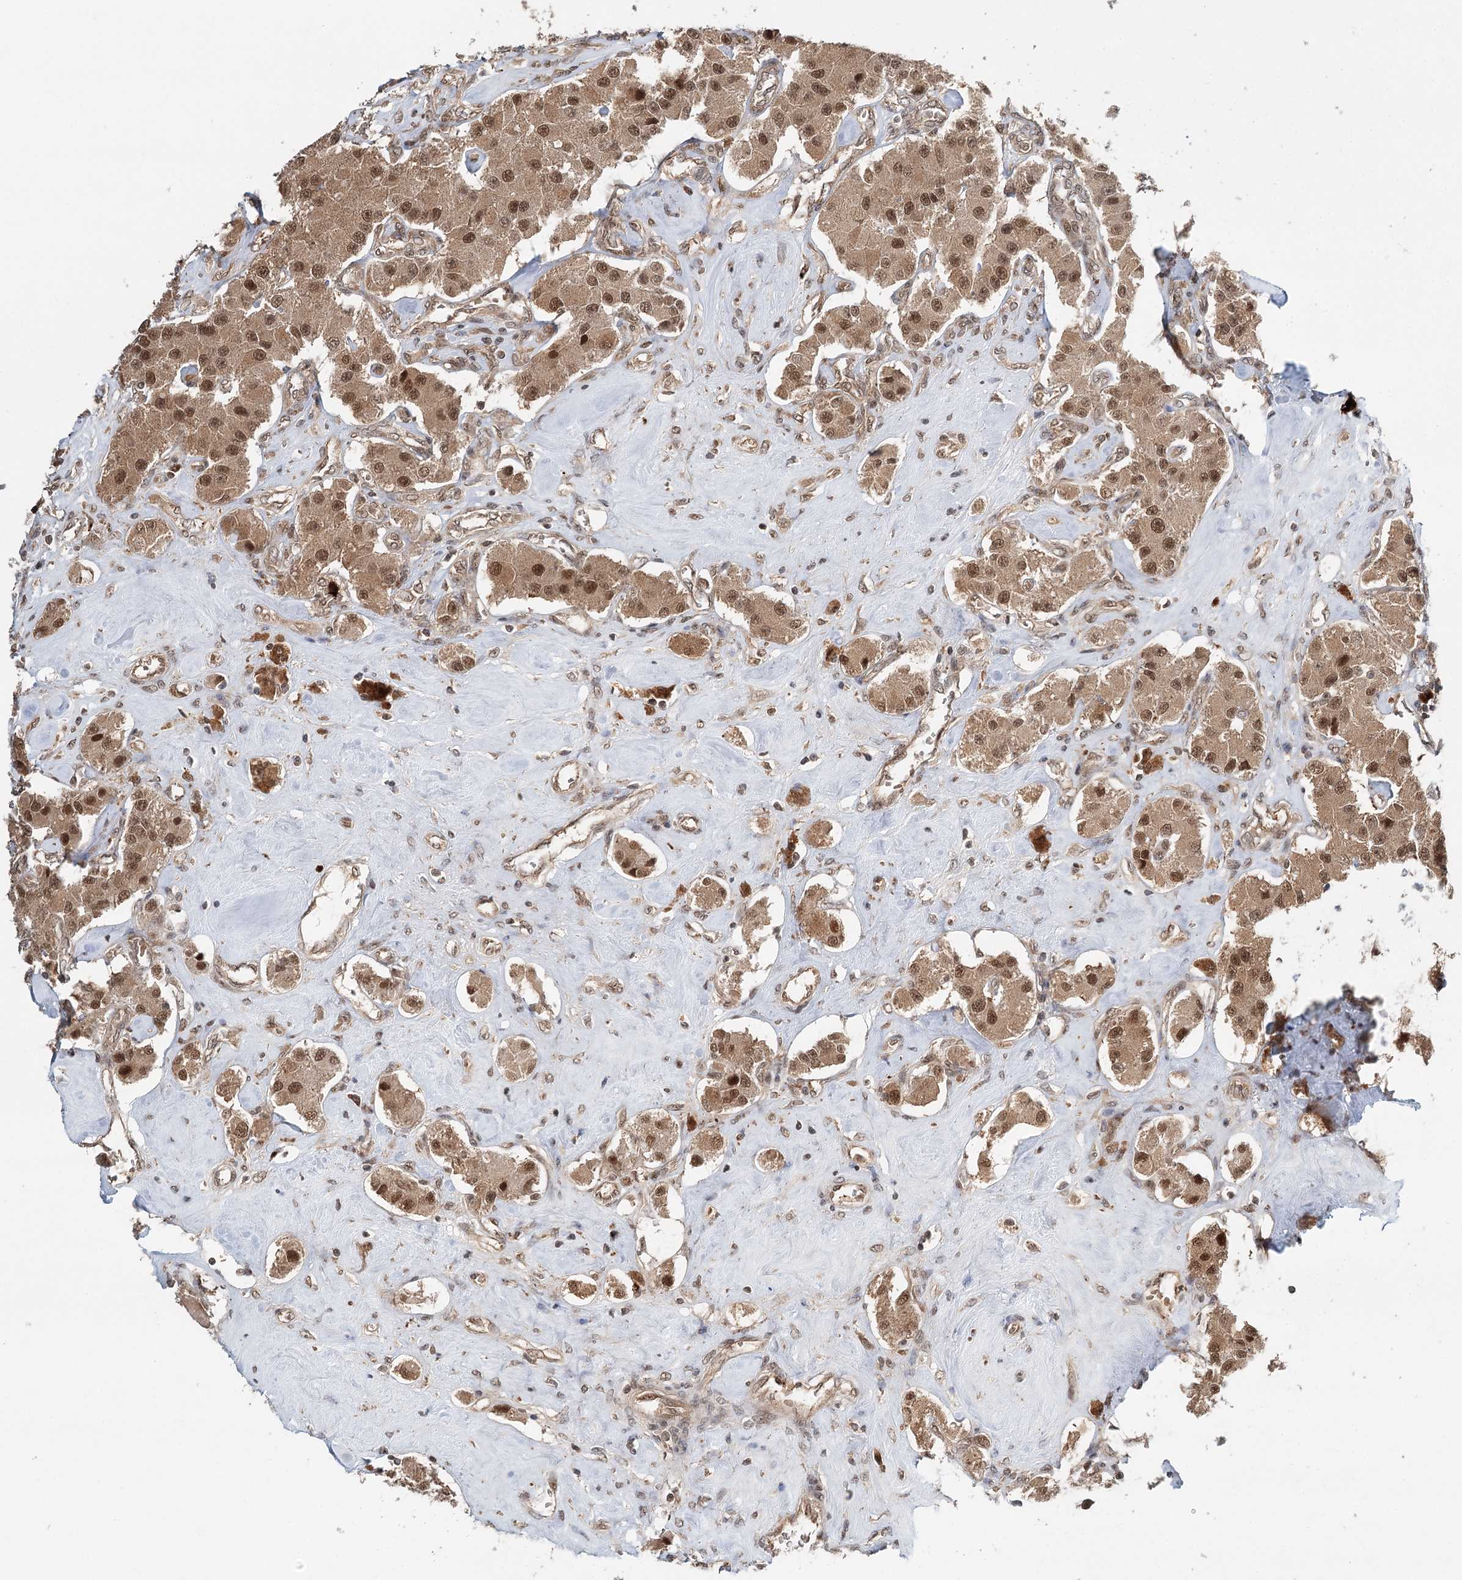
{"staining": {"intensity": "moderate", "quantity": ">75%", "location": "cytoplasmic/membranous,nuclear"}, "tissue": "carcinoid", "cell_type": "Tumor cells", "image_type": "cancer", "snomed": [{"axis": "morphology", "description": "Carcinoid, malignant, NOS"}, {"axis": "topography", "description": "Pancreas"}], "caption": "Carcinoid was stained to show a protein in brown. There is medium levels of moderate cytoplasmic/membranous and nuclear positivity in about >75% of tumor cells.", "gene": "N6AMT1", "patient": {"sex": "male", "age": 41}}